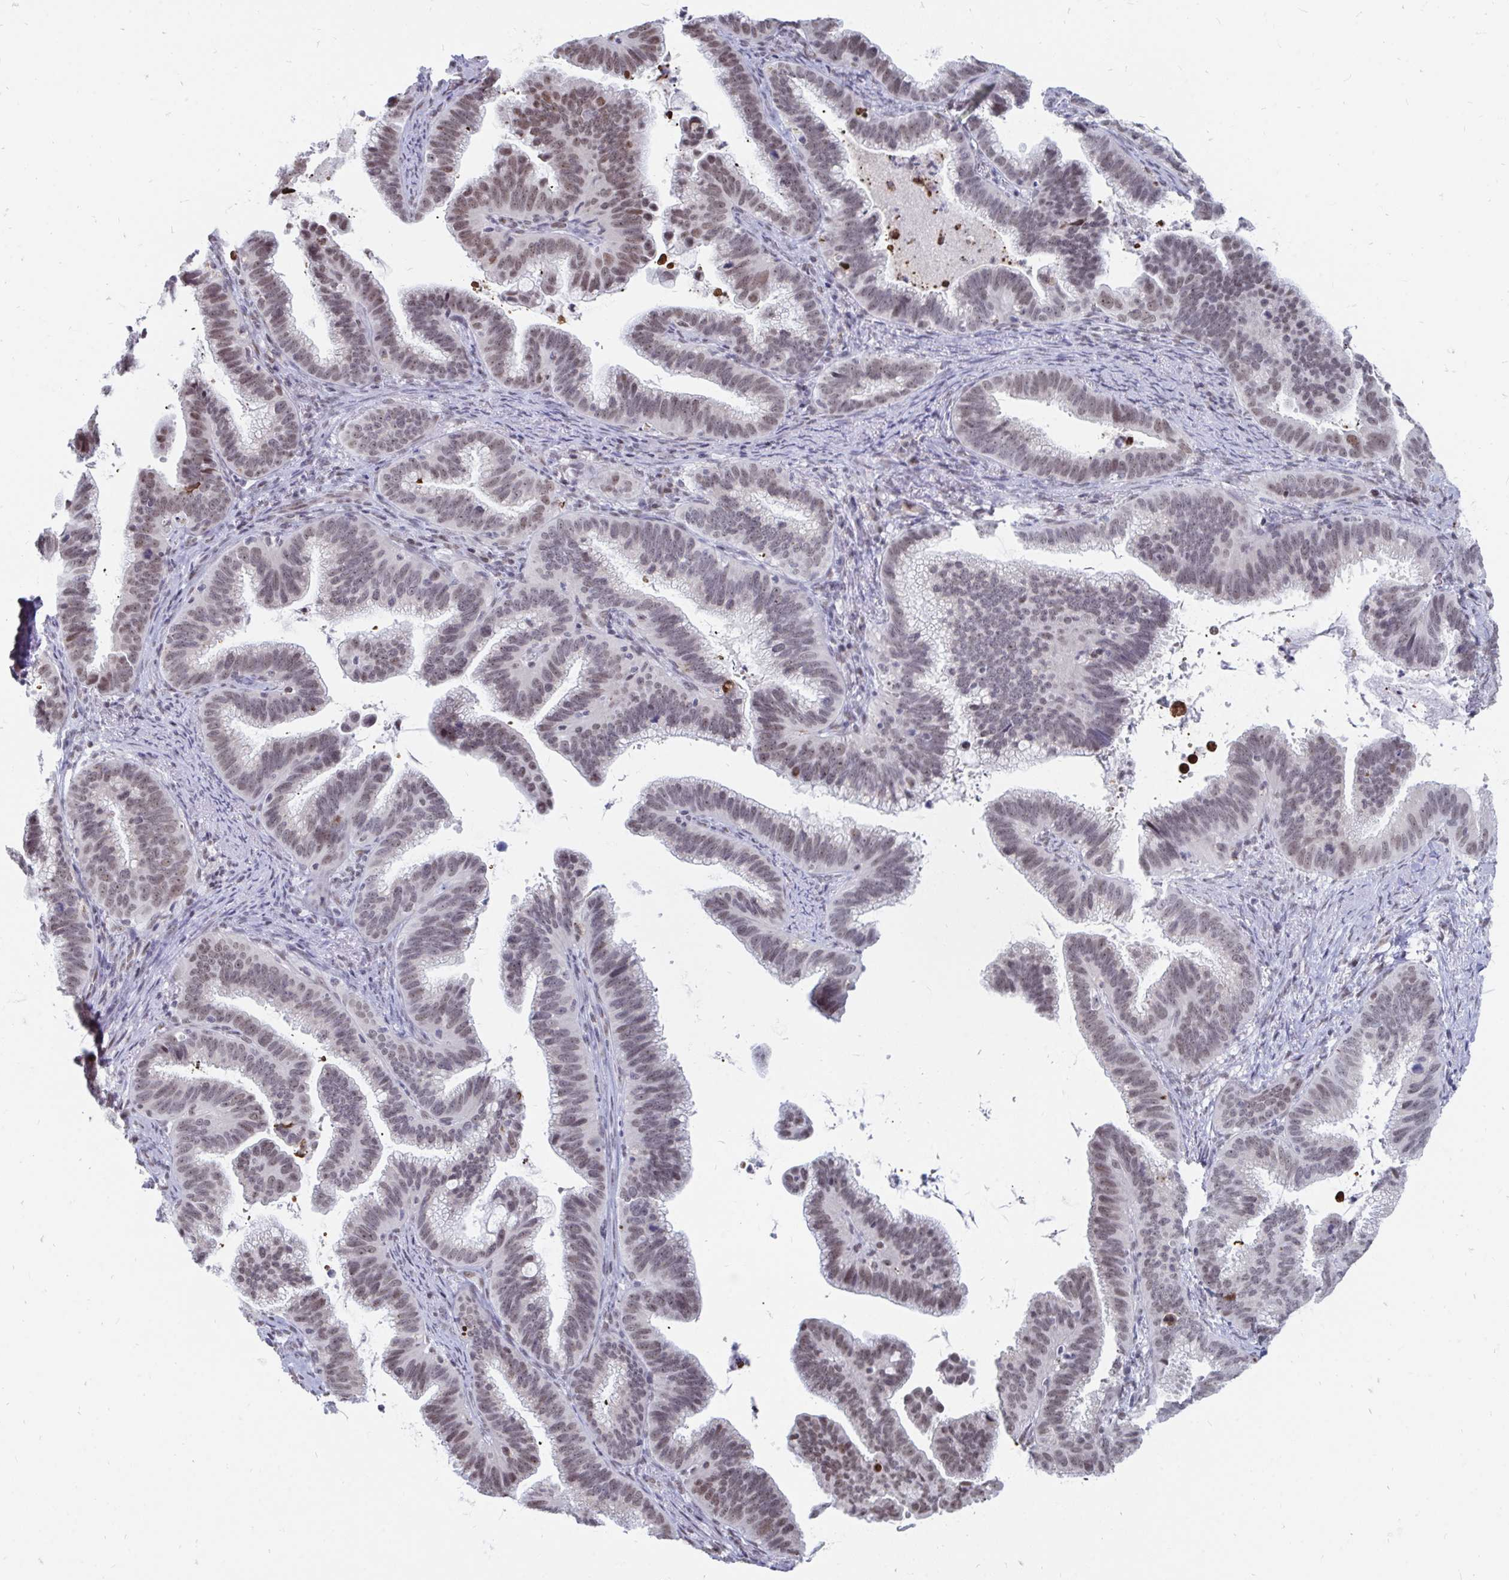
{"staining": {"intensity": "weak", "quantity": "25%-75%", "location": "nuclear"}, "tissue": "cervical cancer", "cell_type": "Tumor cells", "image_type": "cancer", "snomed": [{"axis": "morphology", "description": "Adenocarcinoma, NOS"}, {"axis": "topography", "description": "Cervix"}], "caption": "An immunohistochemistry histopathology image of tumor tissue is shown. Protein staining in brown highlights weak nuclear positivity in adenocarcinoma (cervical) within tumor cells.", "gene": "TRIP12", "patient": {"sex": "female", "age": 61}}